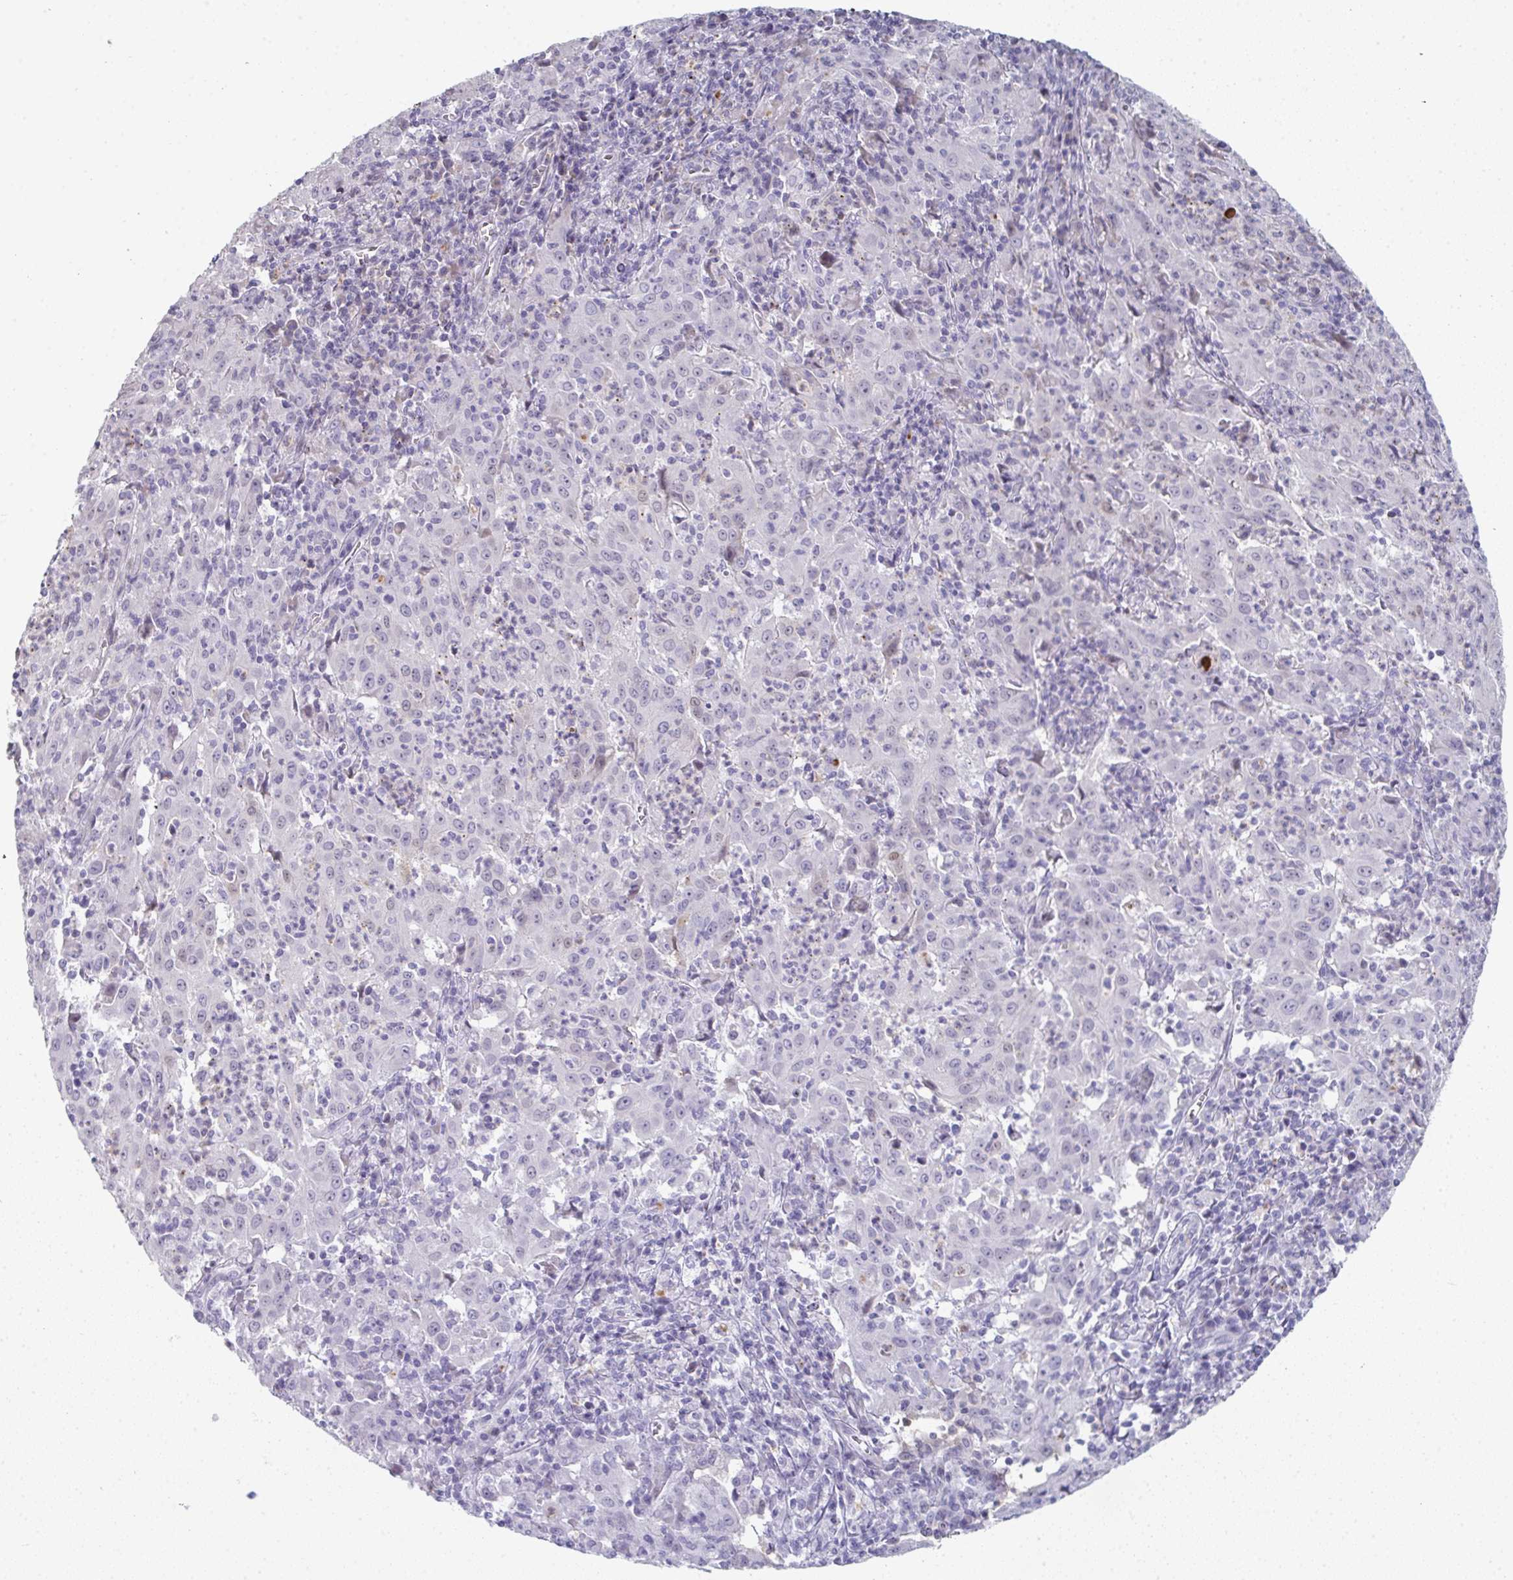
{"staining": {"intensity": "negative", "quantity": "none", "location": "none"}, "tissue": "pancreatic cancer", "cell_type": "Tumor cells", "image_type": "cancer", "snomed": [{"axis": "morphology", "description": "Adenocarcinoma, NOS"}, {"axis": "topography", "description": "Pancreas"}], "caption": "Tumor cells show no significant positivity in adenocarcinoma (pancreatic).", "gene": "A1CF", "patient": {"sex": "male", "age": 63}}